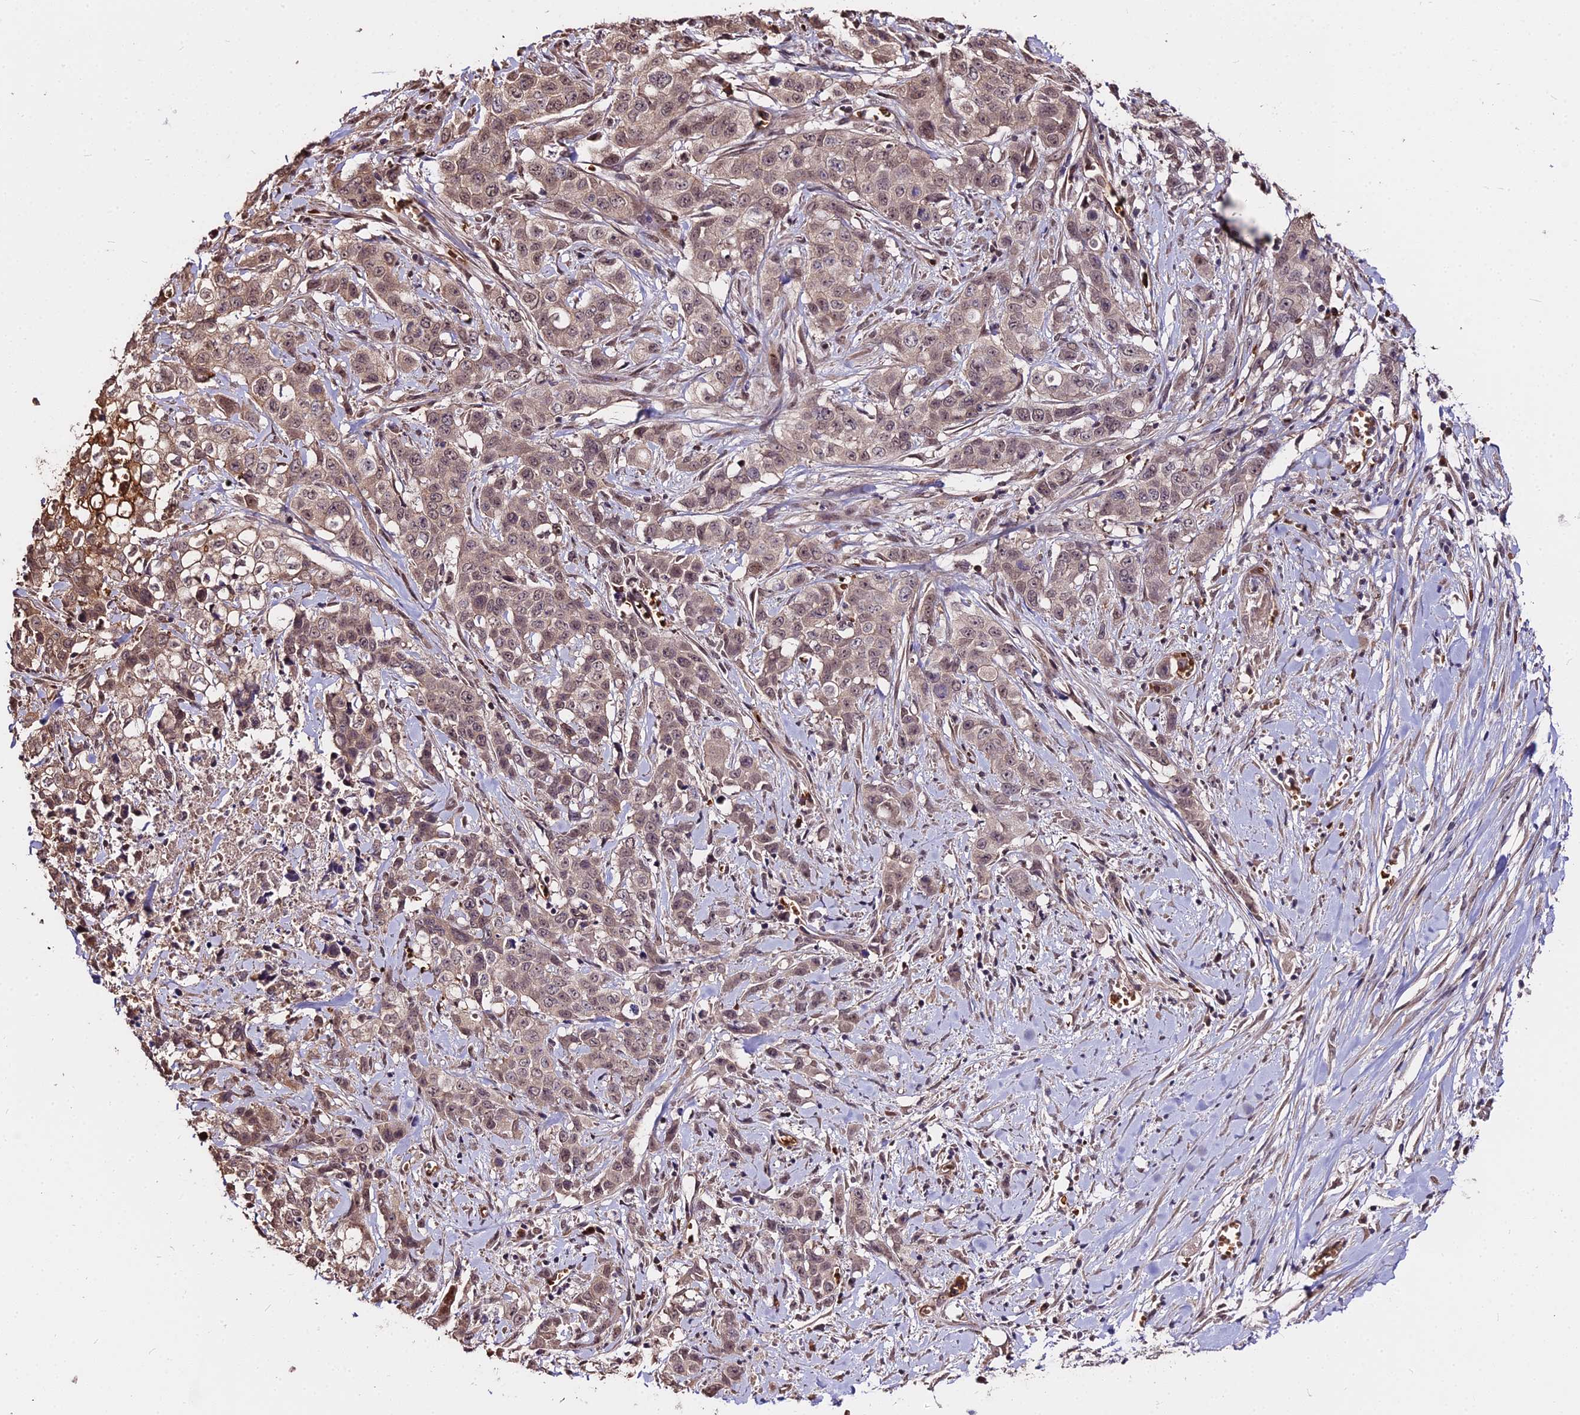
{"staining": {"intensity": "moderate", "quantity": ">75%", "location": "cytoplasmic/membranous,nuclear"}, "tissue": "stomach cancer", "cell_type": "Tumor cells", "image_type": "cancer", "snomed": [{"axis": "morphology", "description": "Adenocarcinoma, NOS"}, {"axis": "topography", "description": "Stomach, upper"}], "caption": "The photomicrograph exhibits a brown stain indicating the presence of a protein in the cytoplasmic/membranous and nuclear of tumor cells in stomach cancer (adenocarcinoma). Nuclei are stained in blue.", "gene": "ZDBF2", "patient": {"sex": "male", "age": 62}}